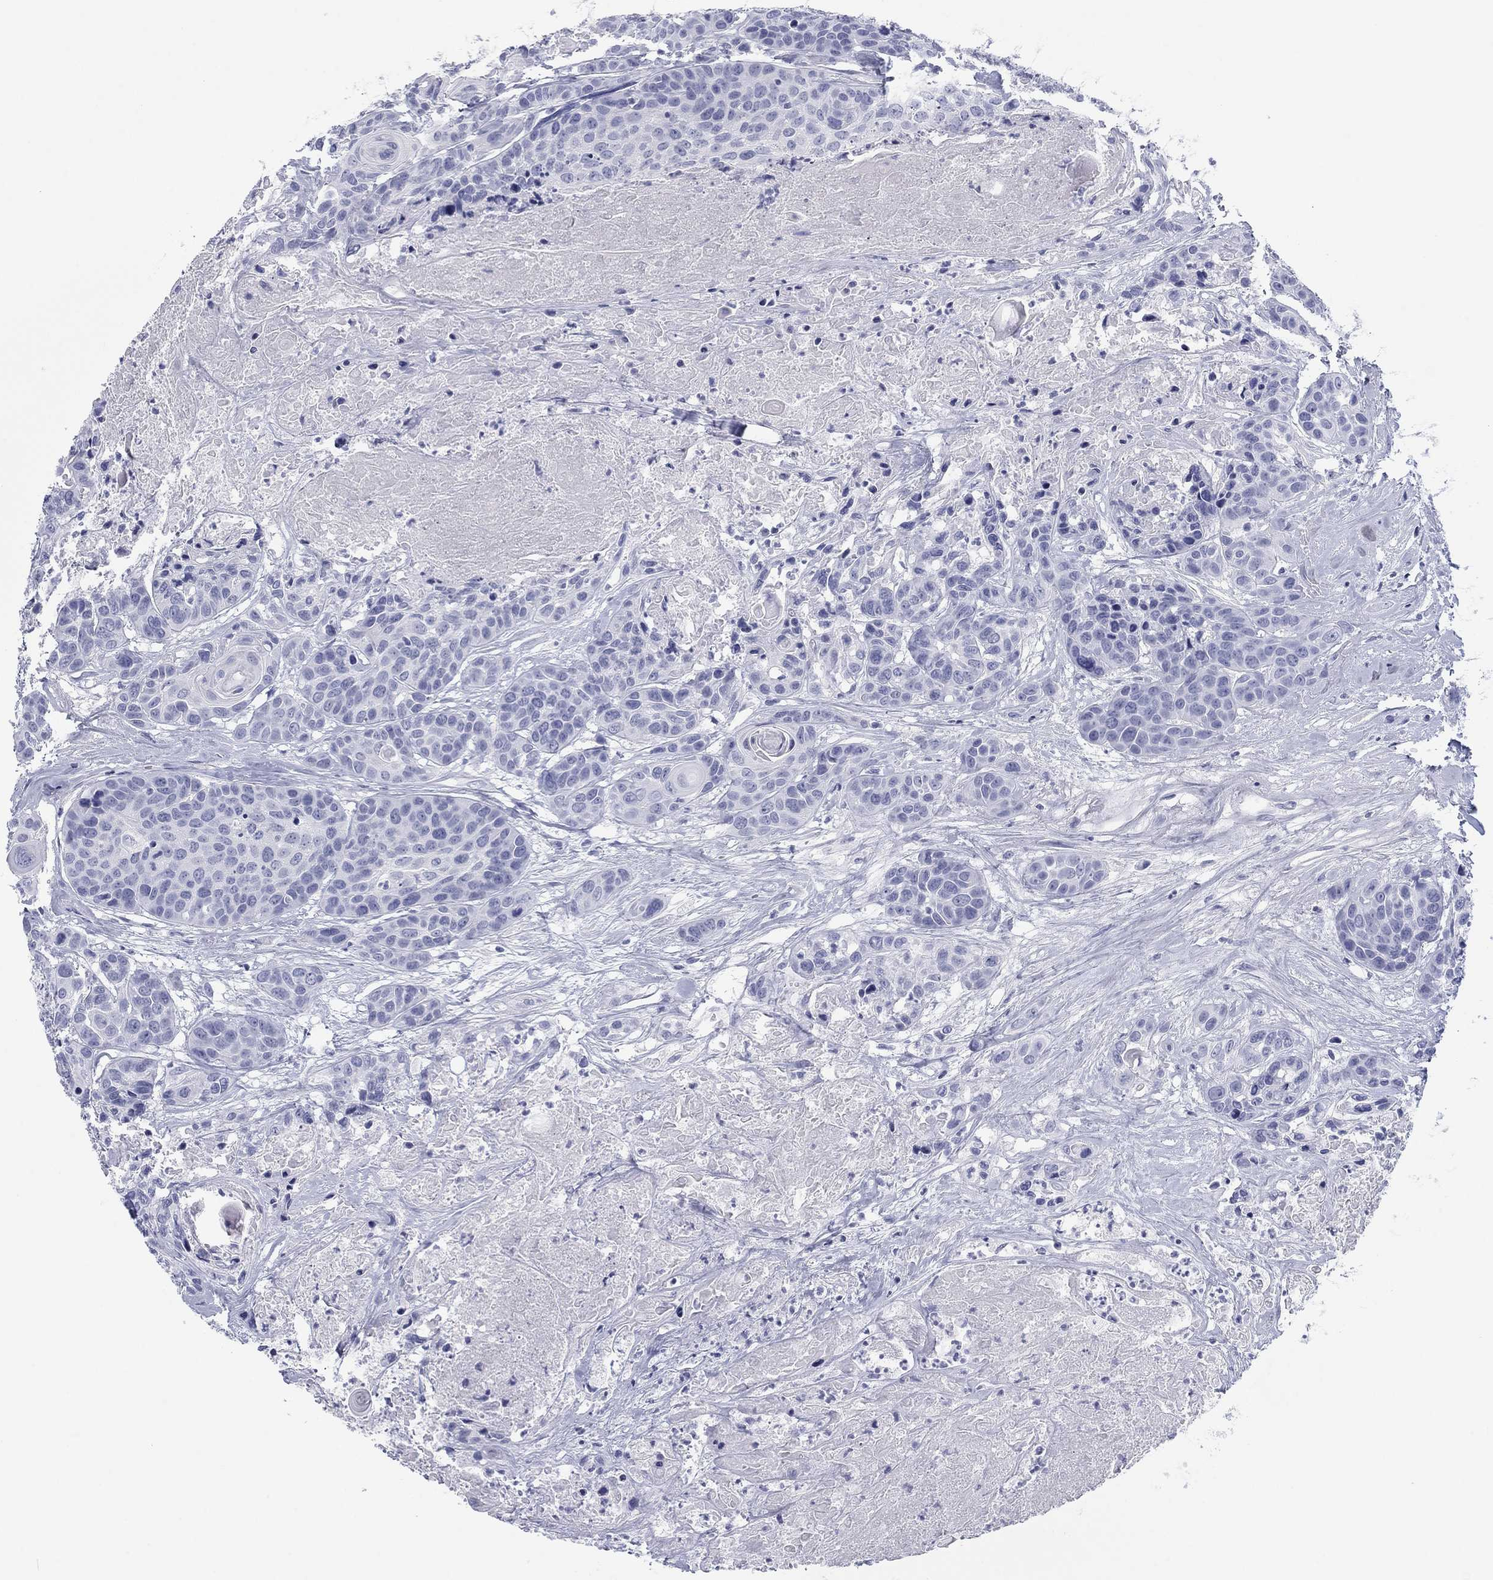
{"staining": {"intensity": "negative", "quantity": "none", "location": "none"}, "tissue": "head and neck cancer", "cell_type": "Tumor cells", "image_type": "cancer", "snomed": [{"axis": "morphology", "description": "Squamous cell carcinoma, NOS"}, {"axis": "topography", "description": "Oral tissue"}, {"axis": "topography", "description": "Head-Neck"}], "caption": "Tumor cells show no significant staining in head and neck cancer.", "gene": "CALB1", "patient": {"sex": "male", "age": 56}}